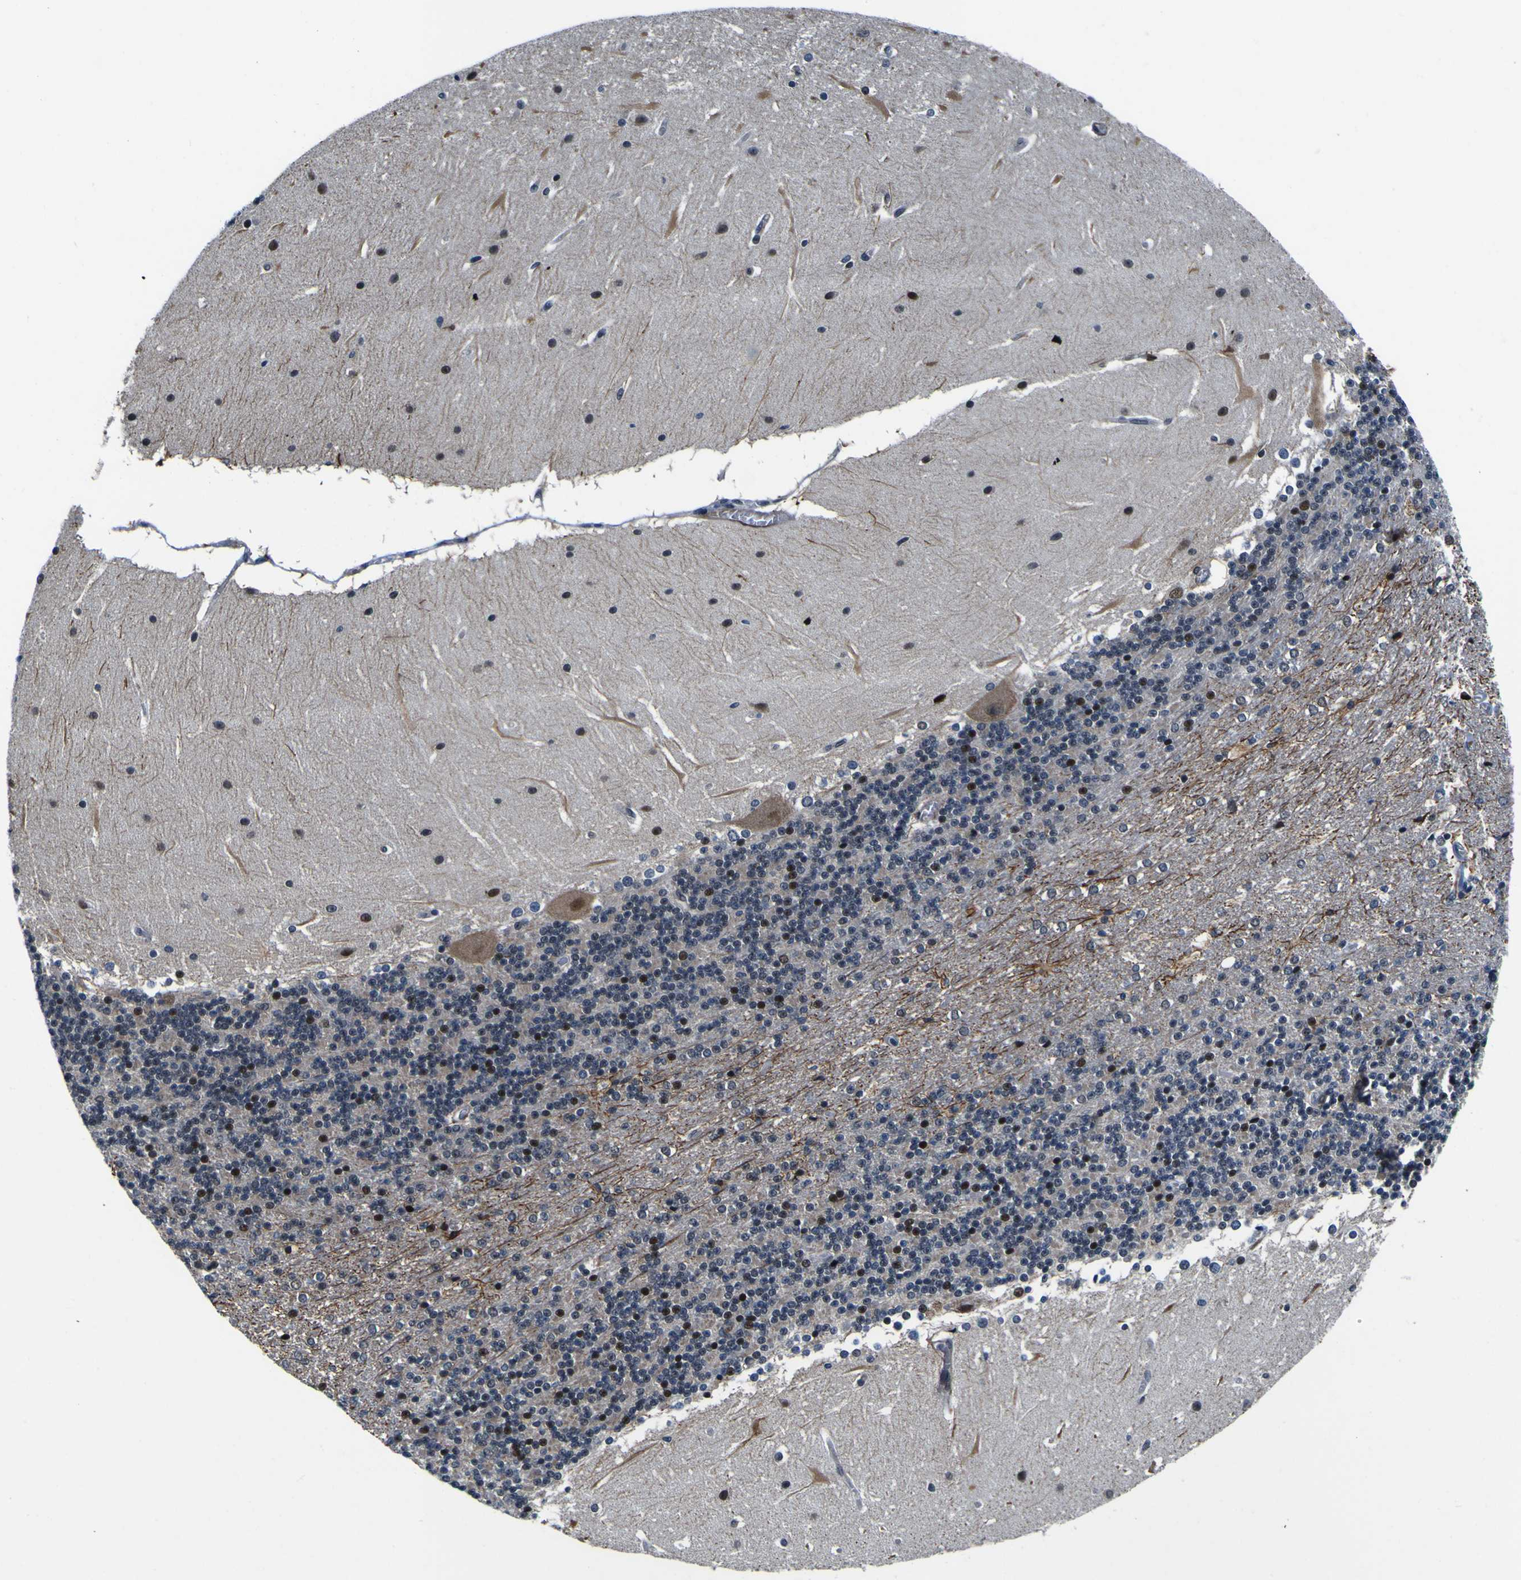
{"staining": {"intensity": "moderate", "quantity": "25%-75%", "location": "nuclear"}, "tissue": "cerebellum", "cell_type": "Cells in granular layer", "image_type": "normal", "snomed": [{"axis": "morphology", "description": "Normal tissue, NOS"}, {"axis": "topography", "description": "Cerebellum"}], "caption": "Brown immunohistochemical staining in benign human cerebellum shows moderate nuclear expression in about 25%-75% of cells in granular layer. (IHC, brightfield microscopy, high magnification).", "gene": "POSTN", "patient": {"sex": "female", "age": 19}}